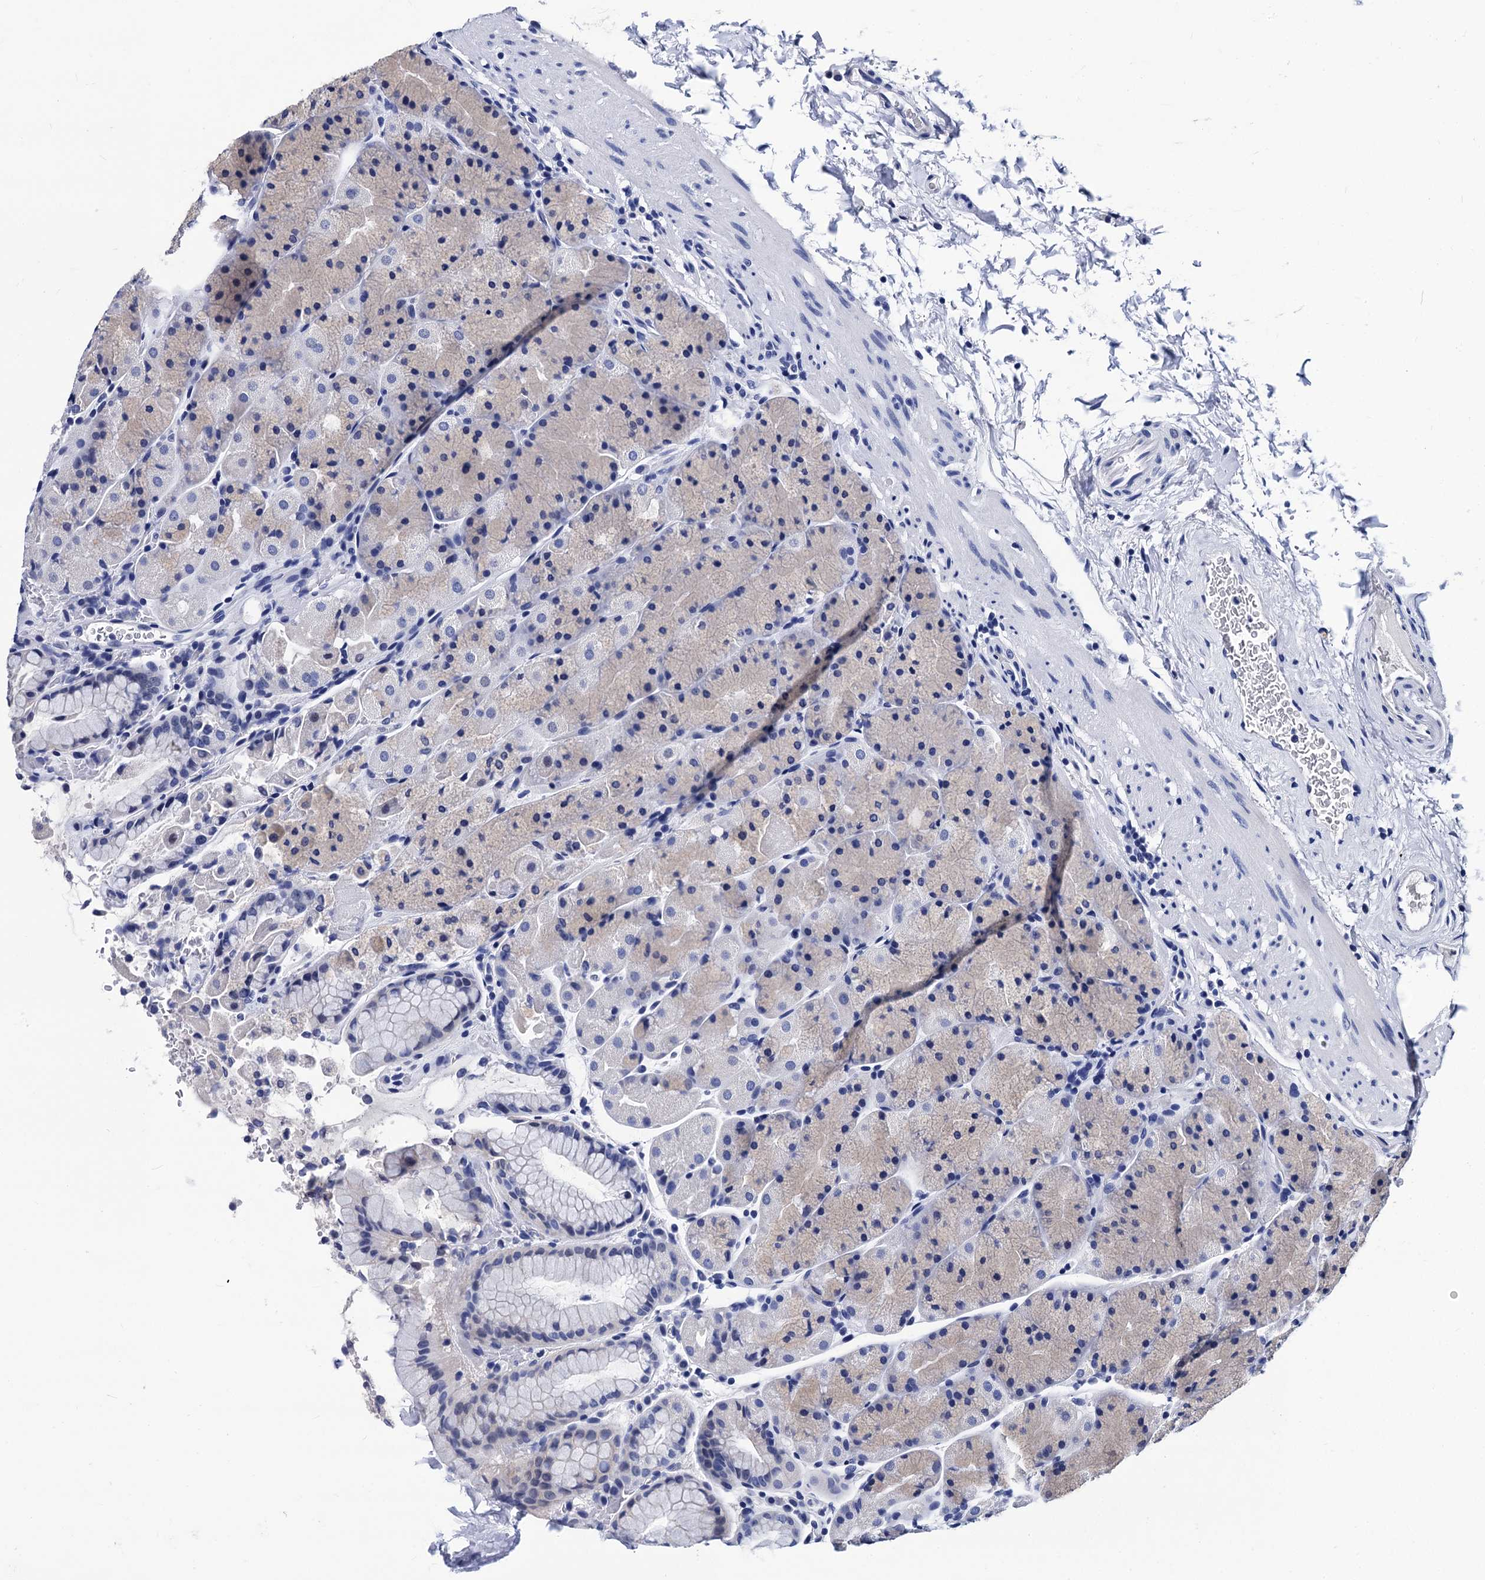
{"staining": {"intensity": "weak", "quantity": "<25%", "location": "cytoplasmic/membranous"}, "tissue": "stomach", "cell_type": "Glandular cells", "image_type": "normal", "snomed": [{"axis": "morphology", "description": "Normal tissue, NOS"}, {"axis": "topography", "description": "Stomach, upper"}, {"axis": "topography", "description": "Stomach, lower"}], "caption": "Immunohistochemistry (IHC) of benign stomach shows no positivity in glandular cells. (DAB (3,3'-diaminobenzidine) IHC, high magnification).", "gene": "LRRC30", "patient": {"sex": "male", "age": 67}}